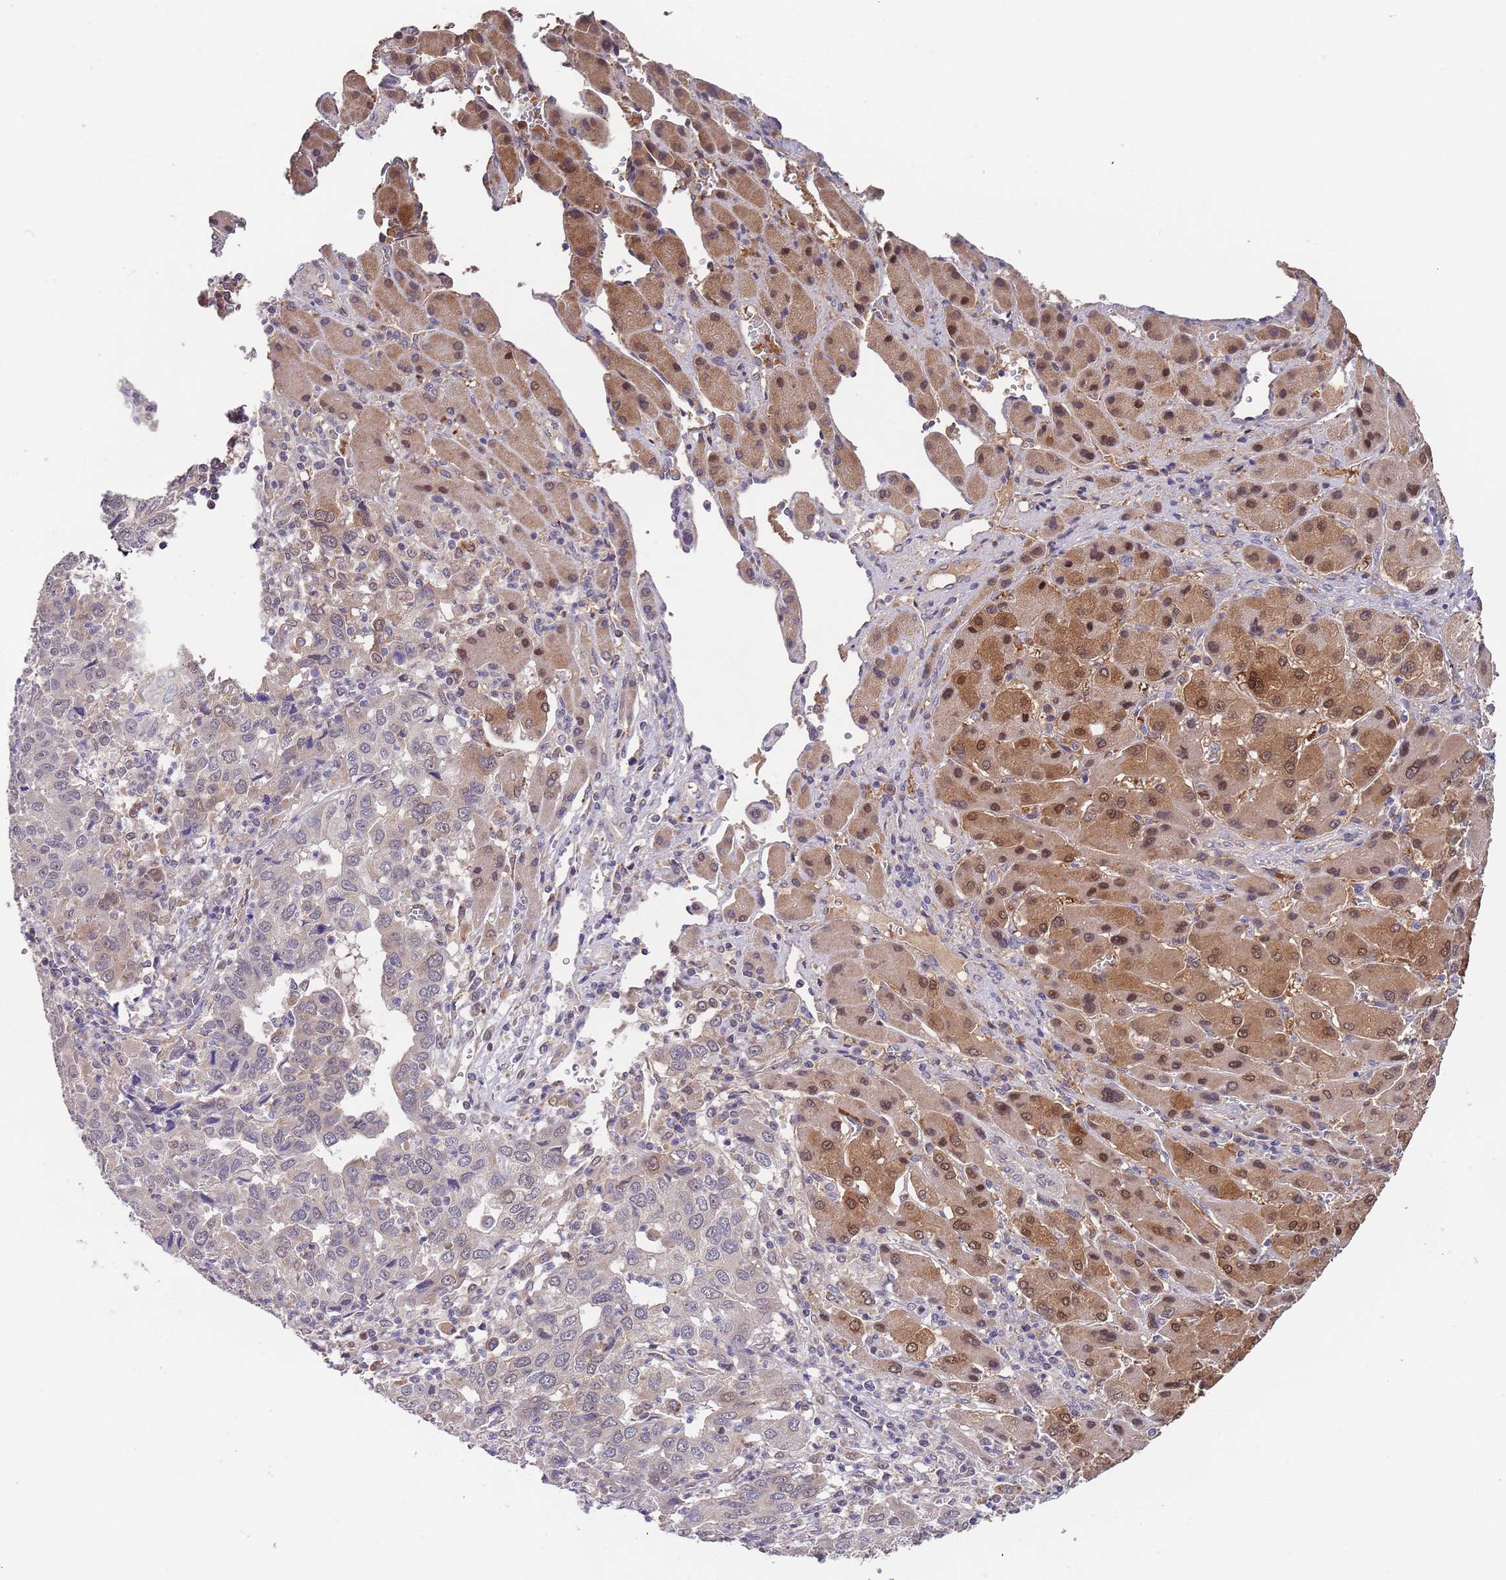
{"staining": {"intensity": "negative", "quantity": "none", "location": "none"}, "tissue": "liver cancer", "cell_type": "Tumor cells", "image_type": "cancer", "snomed": [{"axis": "morphology", "description": "Carcinoma, Hepatocellular, NOS"}, {"axis": "topography", "description": "Liver"}], "caption": "An IHC histopathology image of liver cancer is shown. There is no staining in tumor cells of liver cancer. (DAB (3,3'-diaminobenzidine) immunohistochemistry (IHC) visualized using brightfield microscopy, high magnification).", "gene": "TMEM64", "patient": {"sex": "male", "age": 63}}